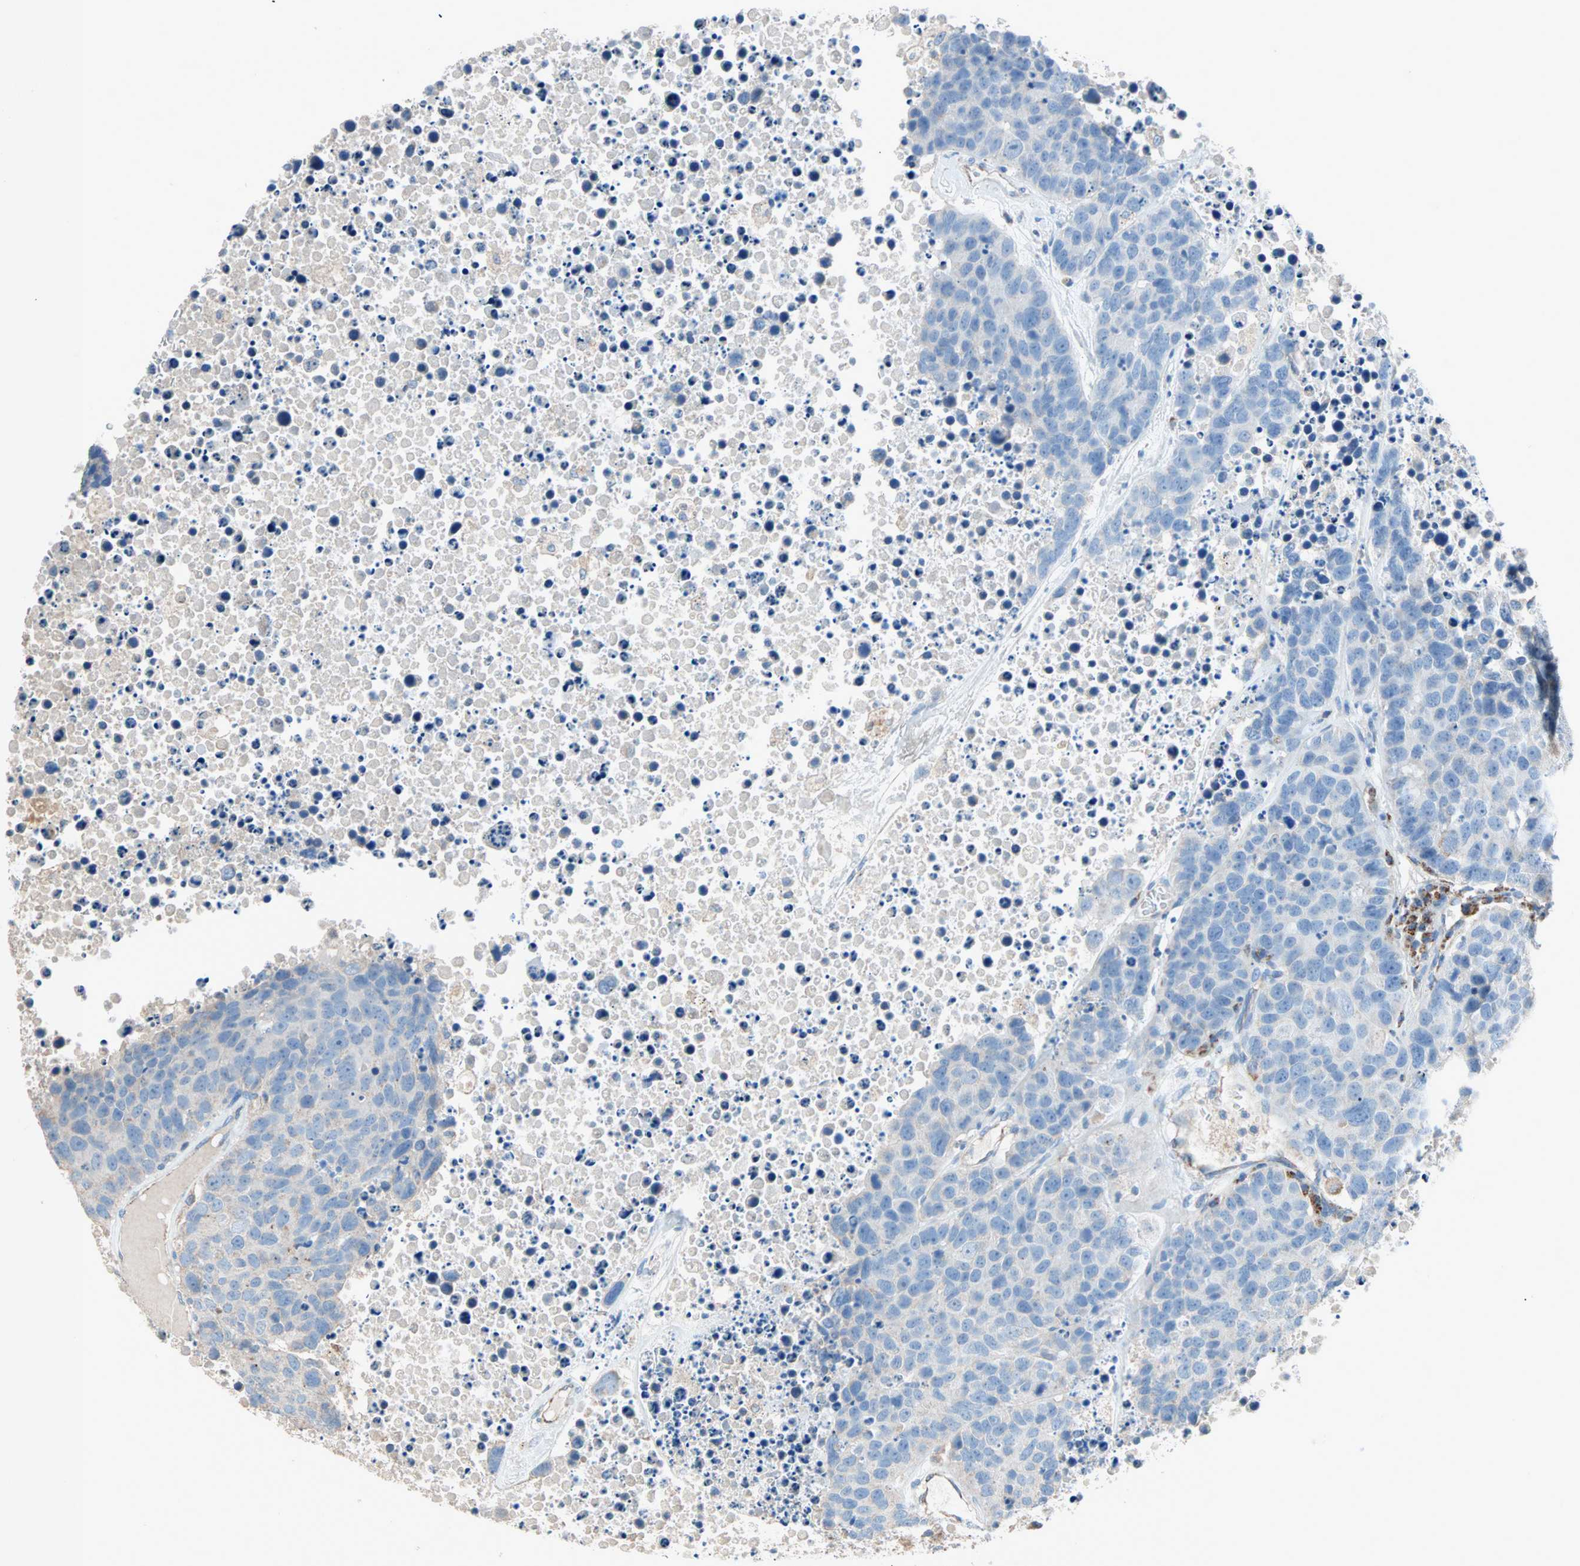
{"staining": {"intensity": "negative", "quantity": "none", "location": "none"}, "tissue": "carcinoid", "cell_type": "Tumor cells", "image_type": "cancer", "snomed": [{"axis": "morphology", "description": "Carcinoid, malignant, NOS"}, {"axis": "topography", "description": "Lung"}], "caption": "IHC histopathology image of neoplastic tissue: carcinoid (malignant) stained with DAB exhibits no significant protein staining in tumor cells.", "gene": "ACVRL1", "patient": {"sex": "male", "age": 60}}